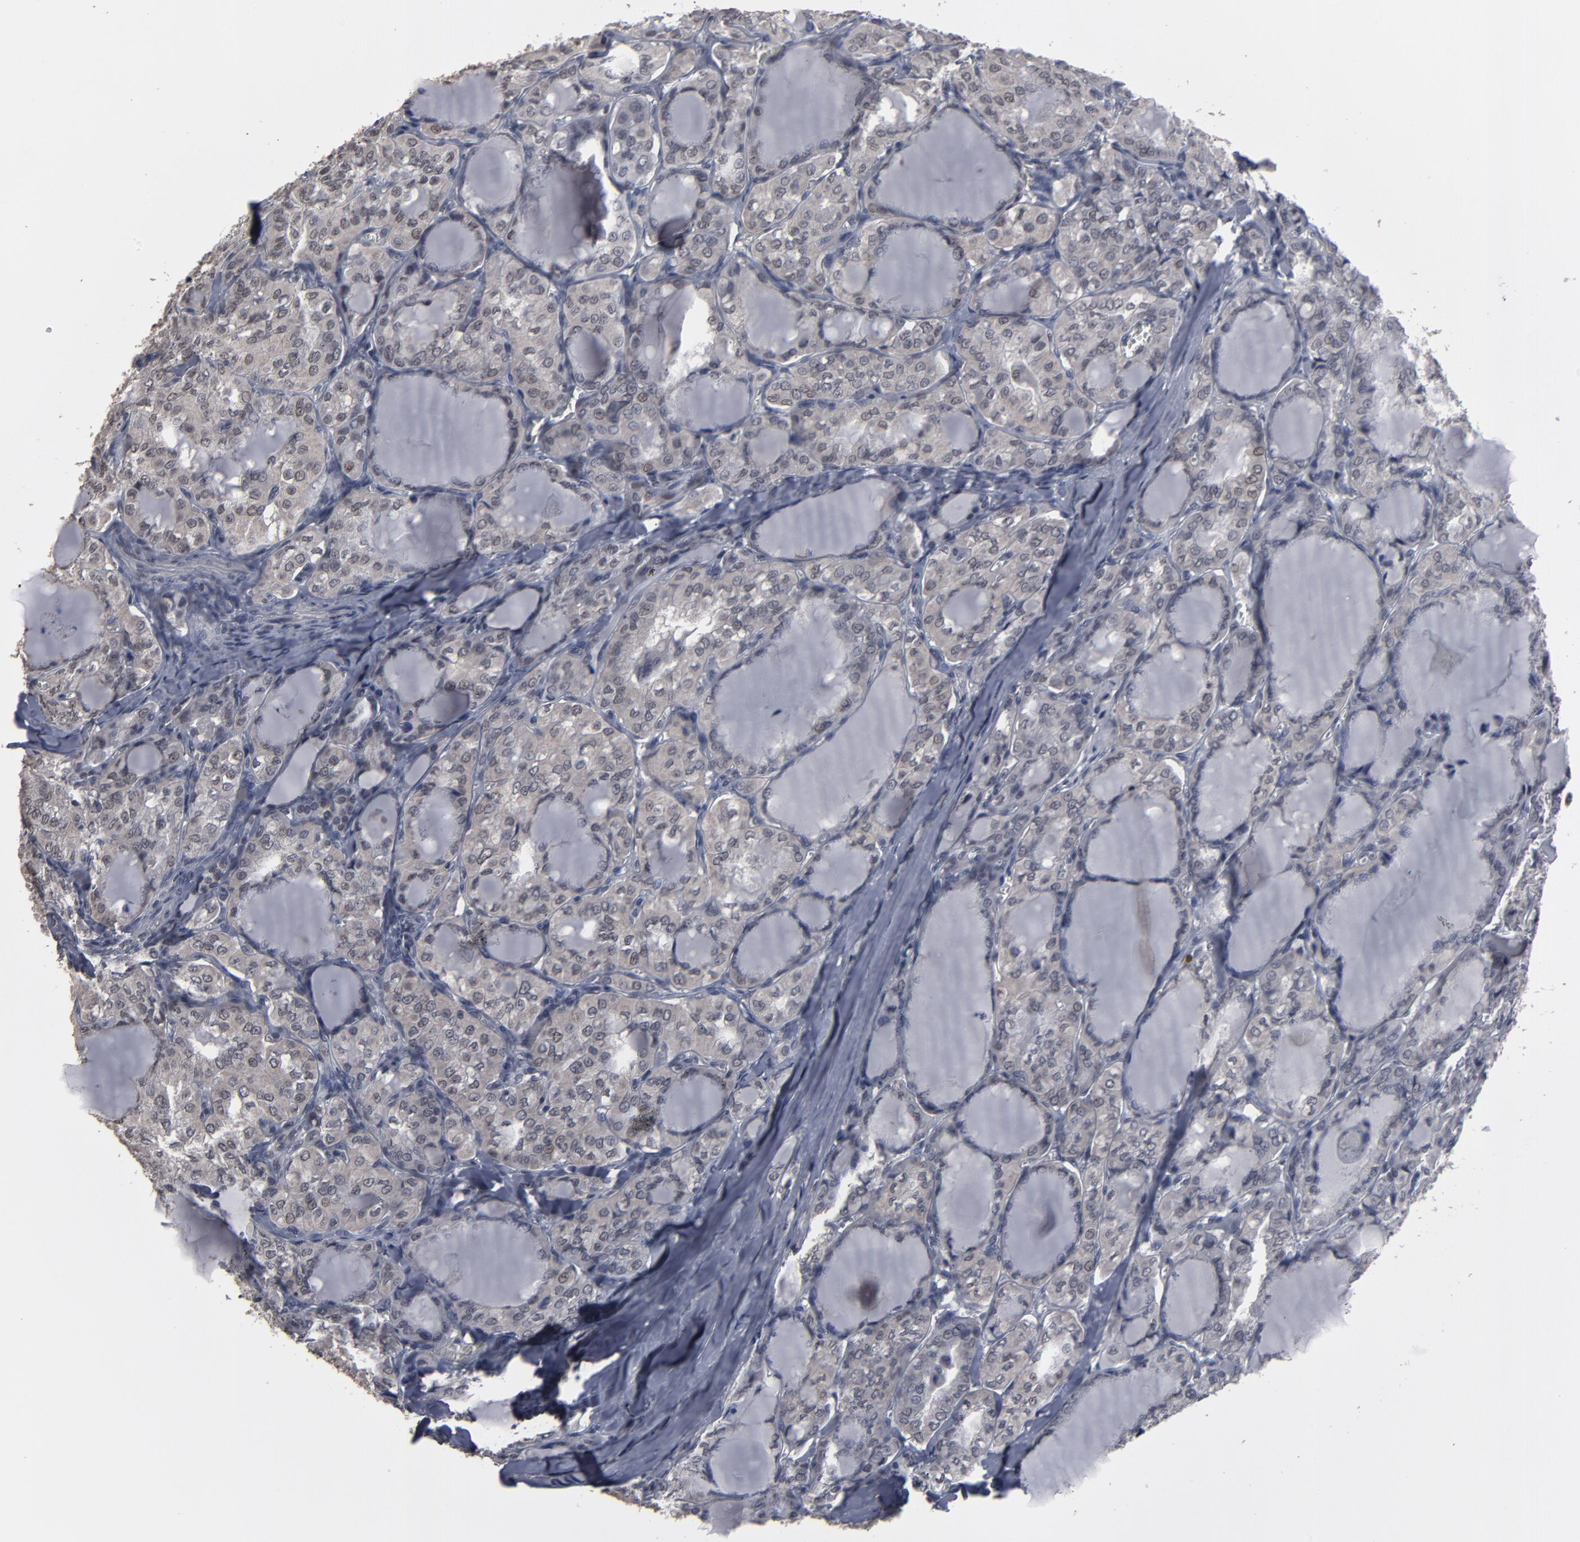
{"staining": {"intensity": "negative", "quantity": "none", "location": "none"}, "tissue": "thyroid cancer", "cell_type": "Tumor cells", "image_type": "cancer", "snomed": [{"axis": "morphology", "description": "Papillary adenocarcinoma, NOS"}, {"axis": "topography", "description": "Thyroid gland"}], "caption": "Immunohistochemical staining of thyroid cancer (papillary adenocarcinoma) exhibits no significant positivity in tumor cells. (Immunohistochemistry, brightfield microscopy, high magnification).", "gene": "SSRP1", "patient": {"sex": "male", "age": 20}}